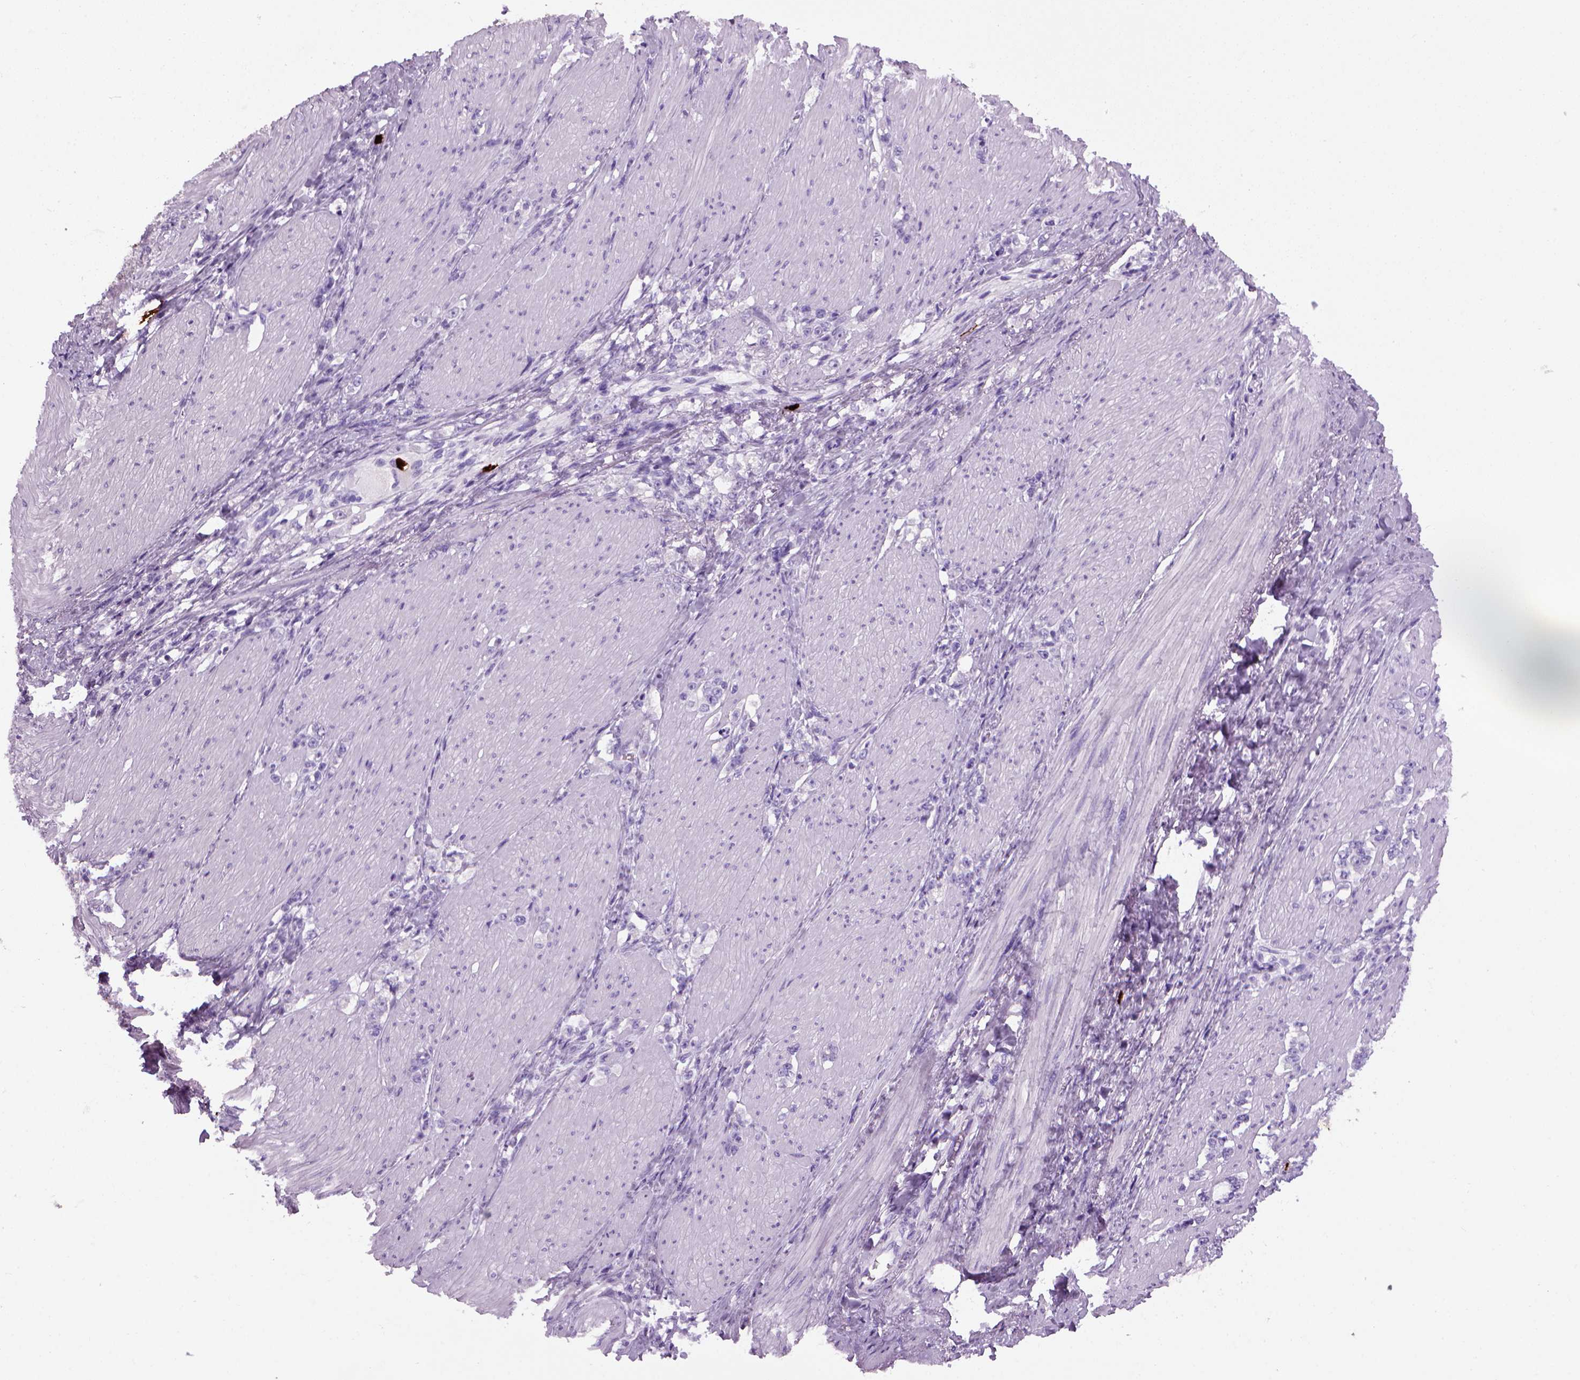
{"staining": {"intensity": "negative", "quantity": "none", "location": "none"}, "tissue": "stomach cancer", "cell_type": "Tumor cells", "image_type": "cancer", "snomed": [{"axis": "morphology", "description": "Adenocarcinoma, NOS"}, {"axis": "topography", "description": "Stomach, lower"}], "caption": "IHC of human stomach adenocarcinoma demonstrates no staining in tumor cells.", "gene": "MZB1", "patient": {"sex": "male", "age": 88}}